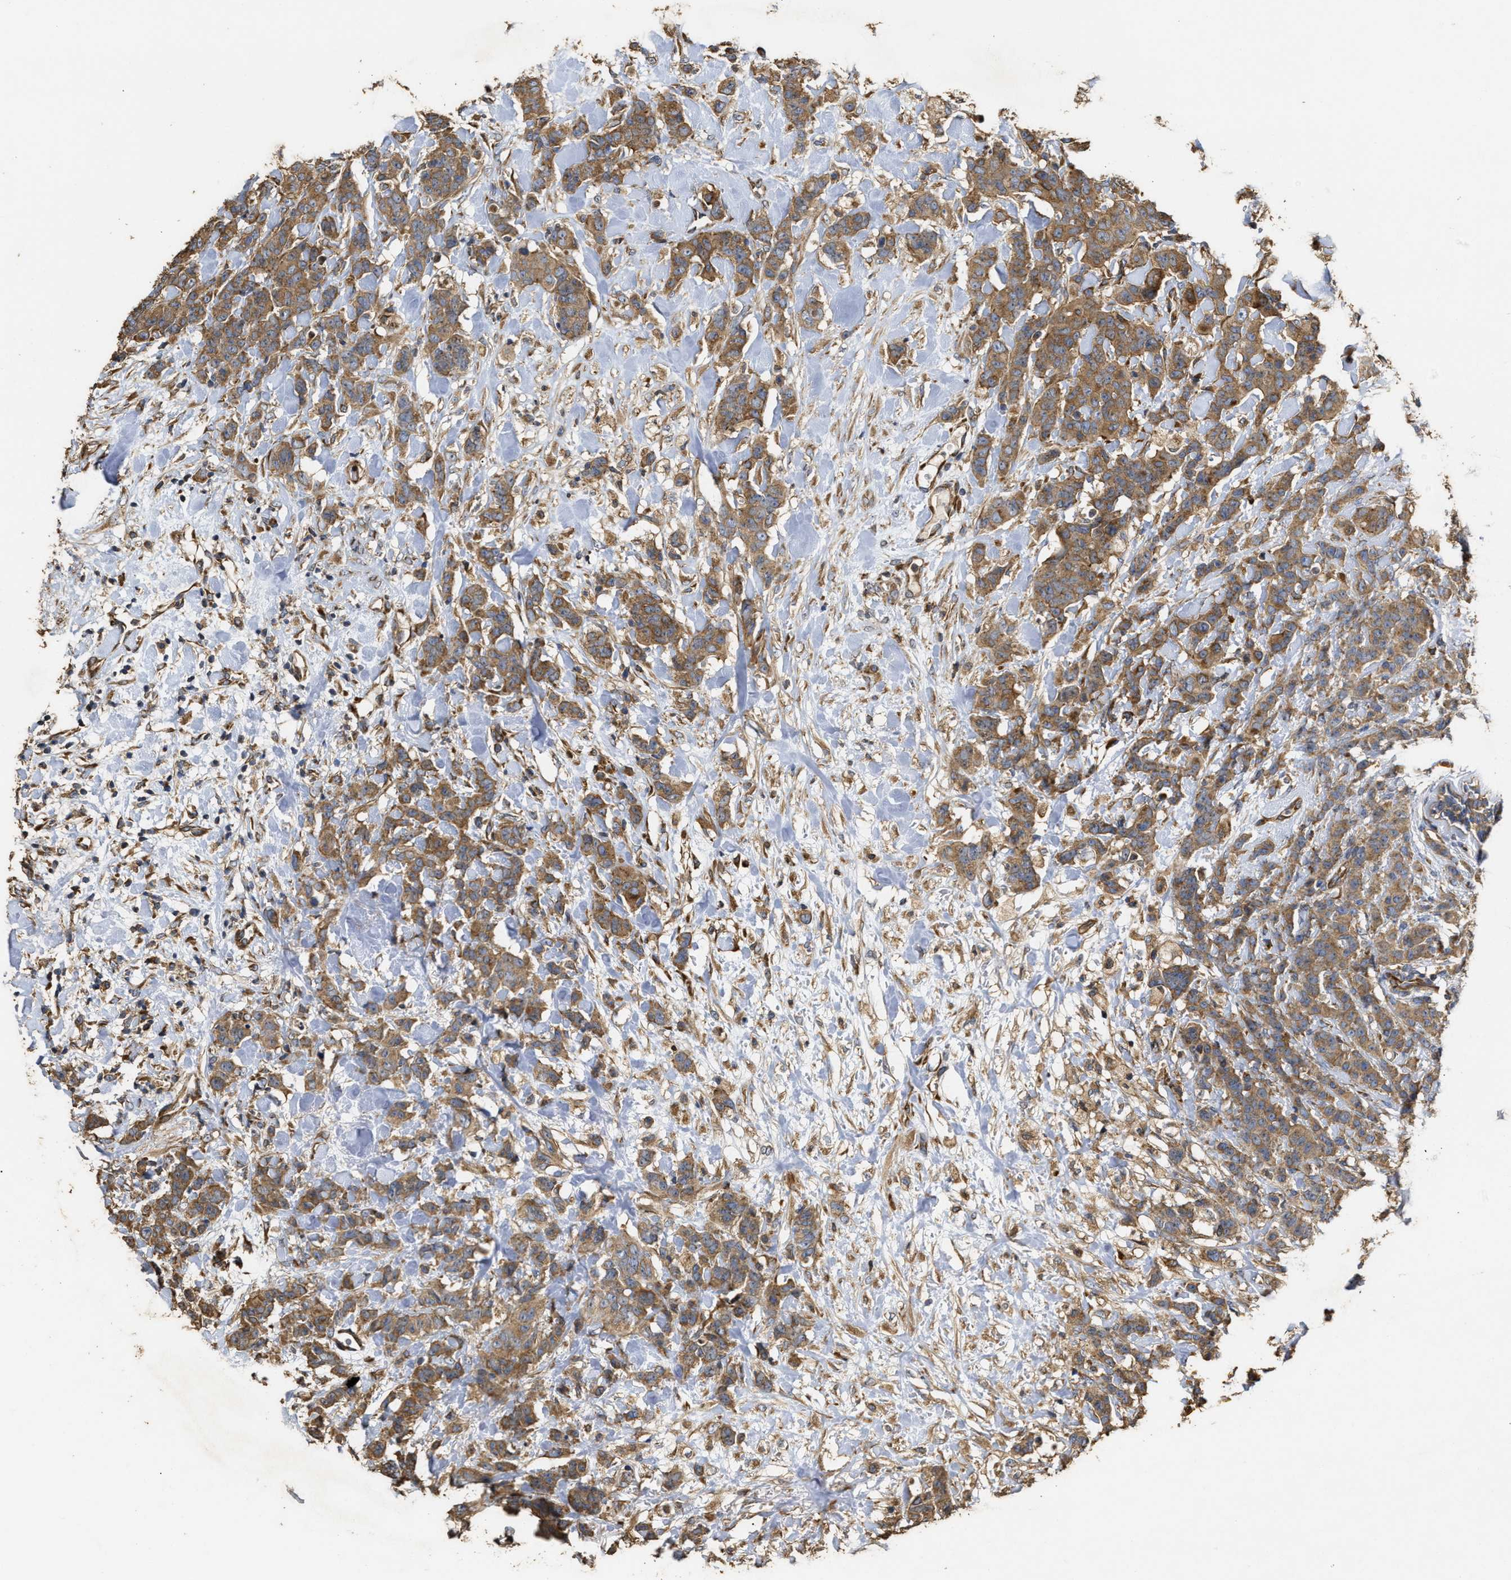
{"staining": {"intensity": "moderate", "quantity": ">75%", "location": "cytoplasmic/membranous"}, "tissue": "breast cancer", "cell_type": "Tumor cells", "image_type": "cancer", "snomed": [{"axis": "morphology", "description": "Normal tissue, NOS"}, {"axis": "morphology", "description": "Duct carcinoma"}, {"axis": "topography", "description": "Breast"}], "caption": "Protein expression analysis of human breast cancer reveals moderate cytoplasmic/membranous expression in approximately >75% of tumor cells.", "gene": "NAV1", "patient": {"sex": "female", "age": 40}}